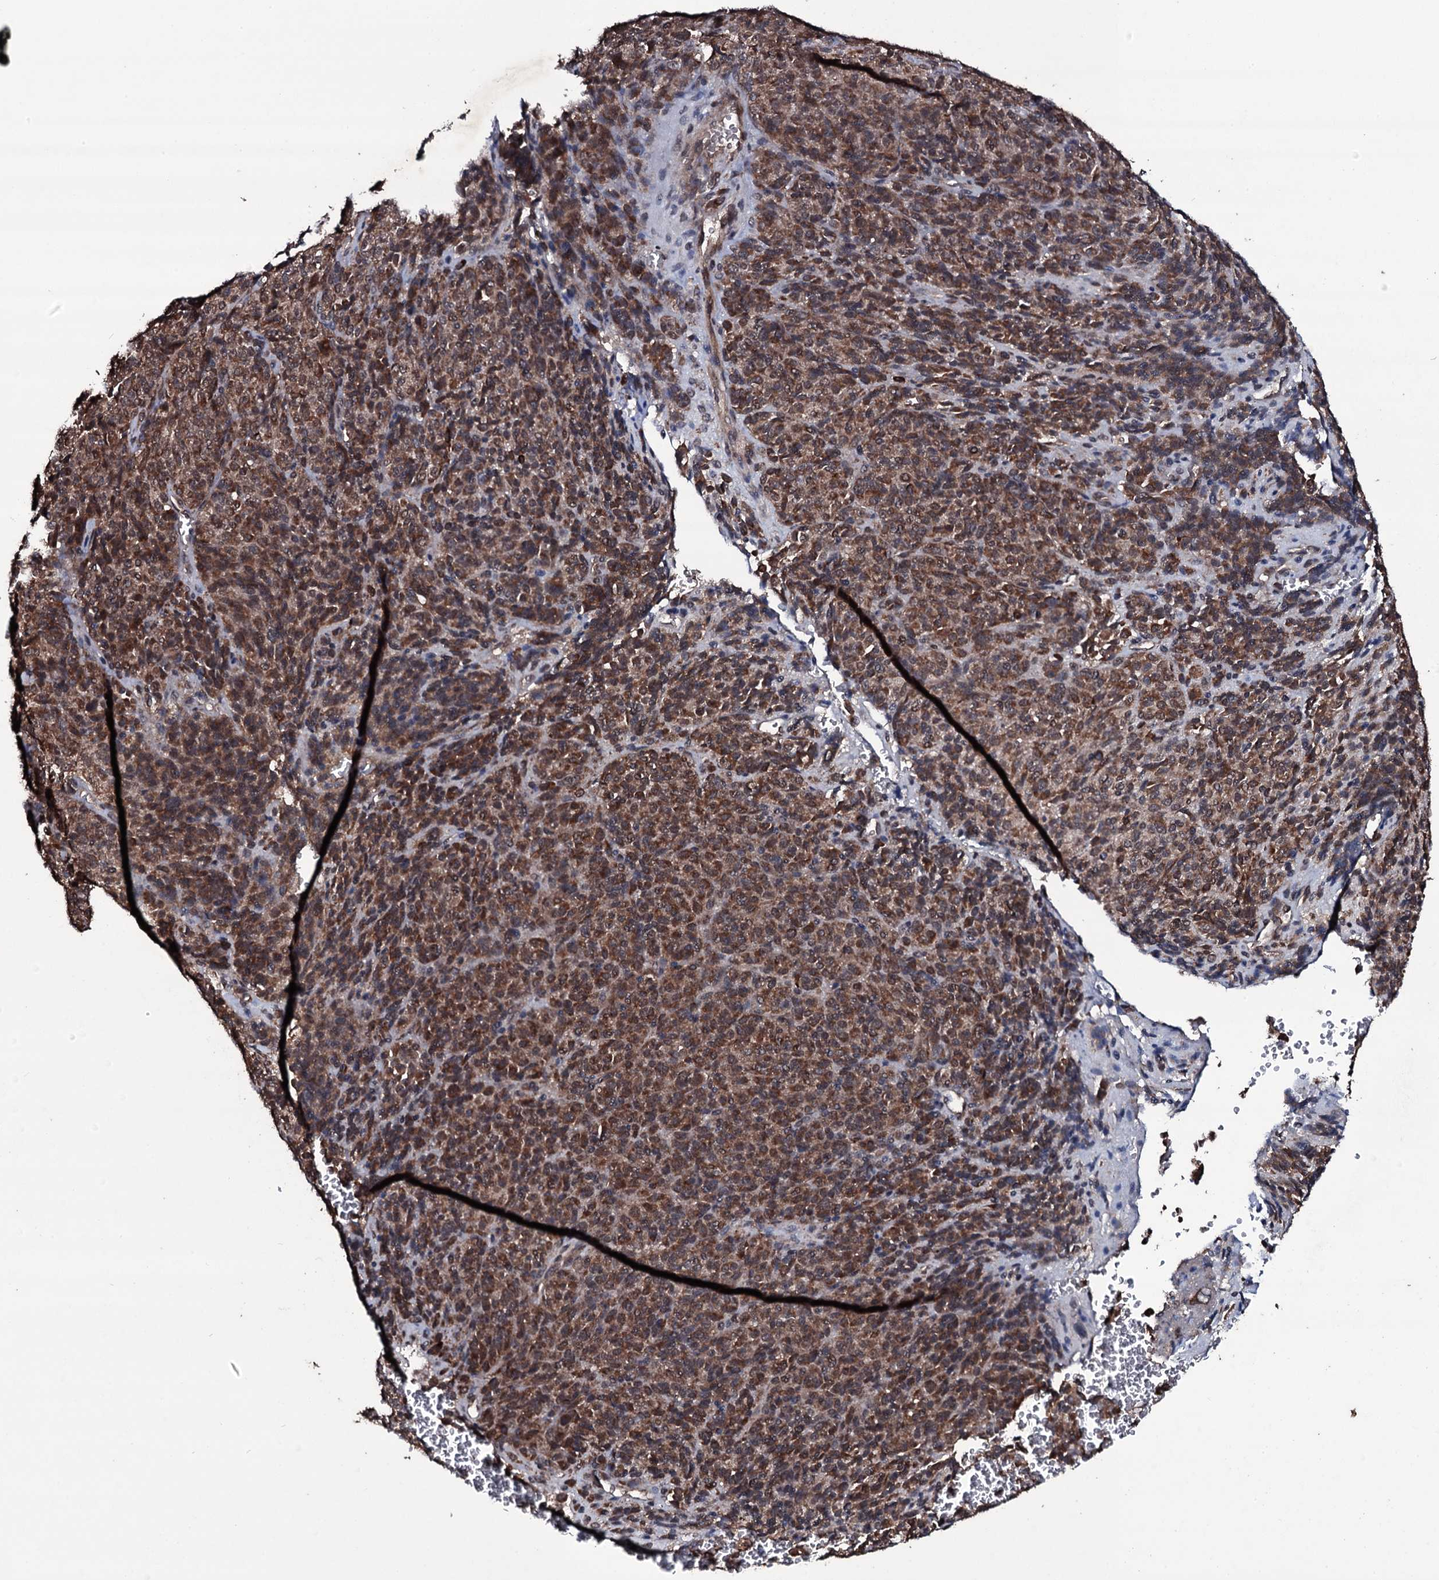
{"staining": {"intensity": "moderate", "quantity": ">75%", "location": "cytoplasmic/membranous"}, "tissue": "melanoma", "cell_type": "Tumor cells", "image_type": "cancer", "snomed": [{"axis": "morphology", "description": "Malignant melanoma, Metastatic site"}, {"axis": "topography", "description": "Brain"}], "caption": "The micrograph shows immunohistochemical staining of malignant melanoma (metastatic site). There is moderate cytoplasmic/membranous expression is present in about >75% of tumor cells.", "gene": "MRPS31", "patient": {"sex": "female", "age": 56}}